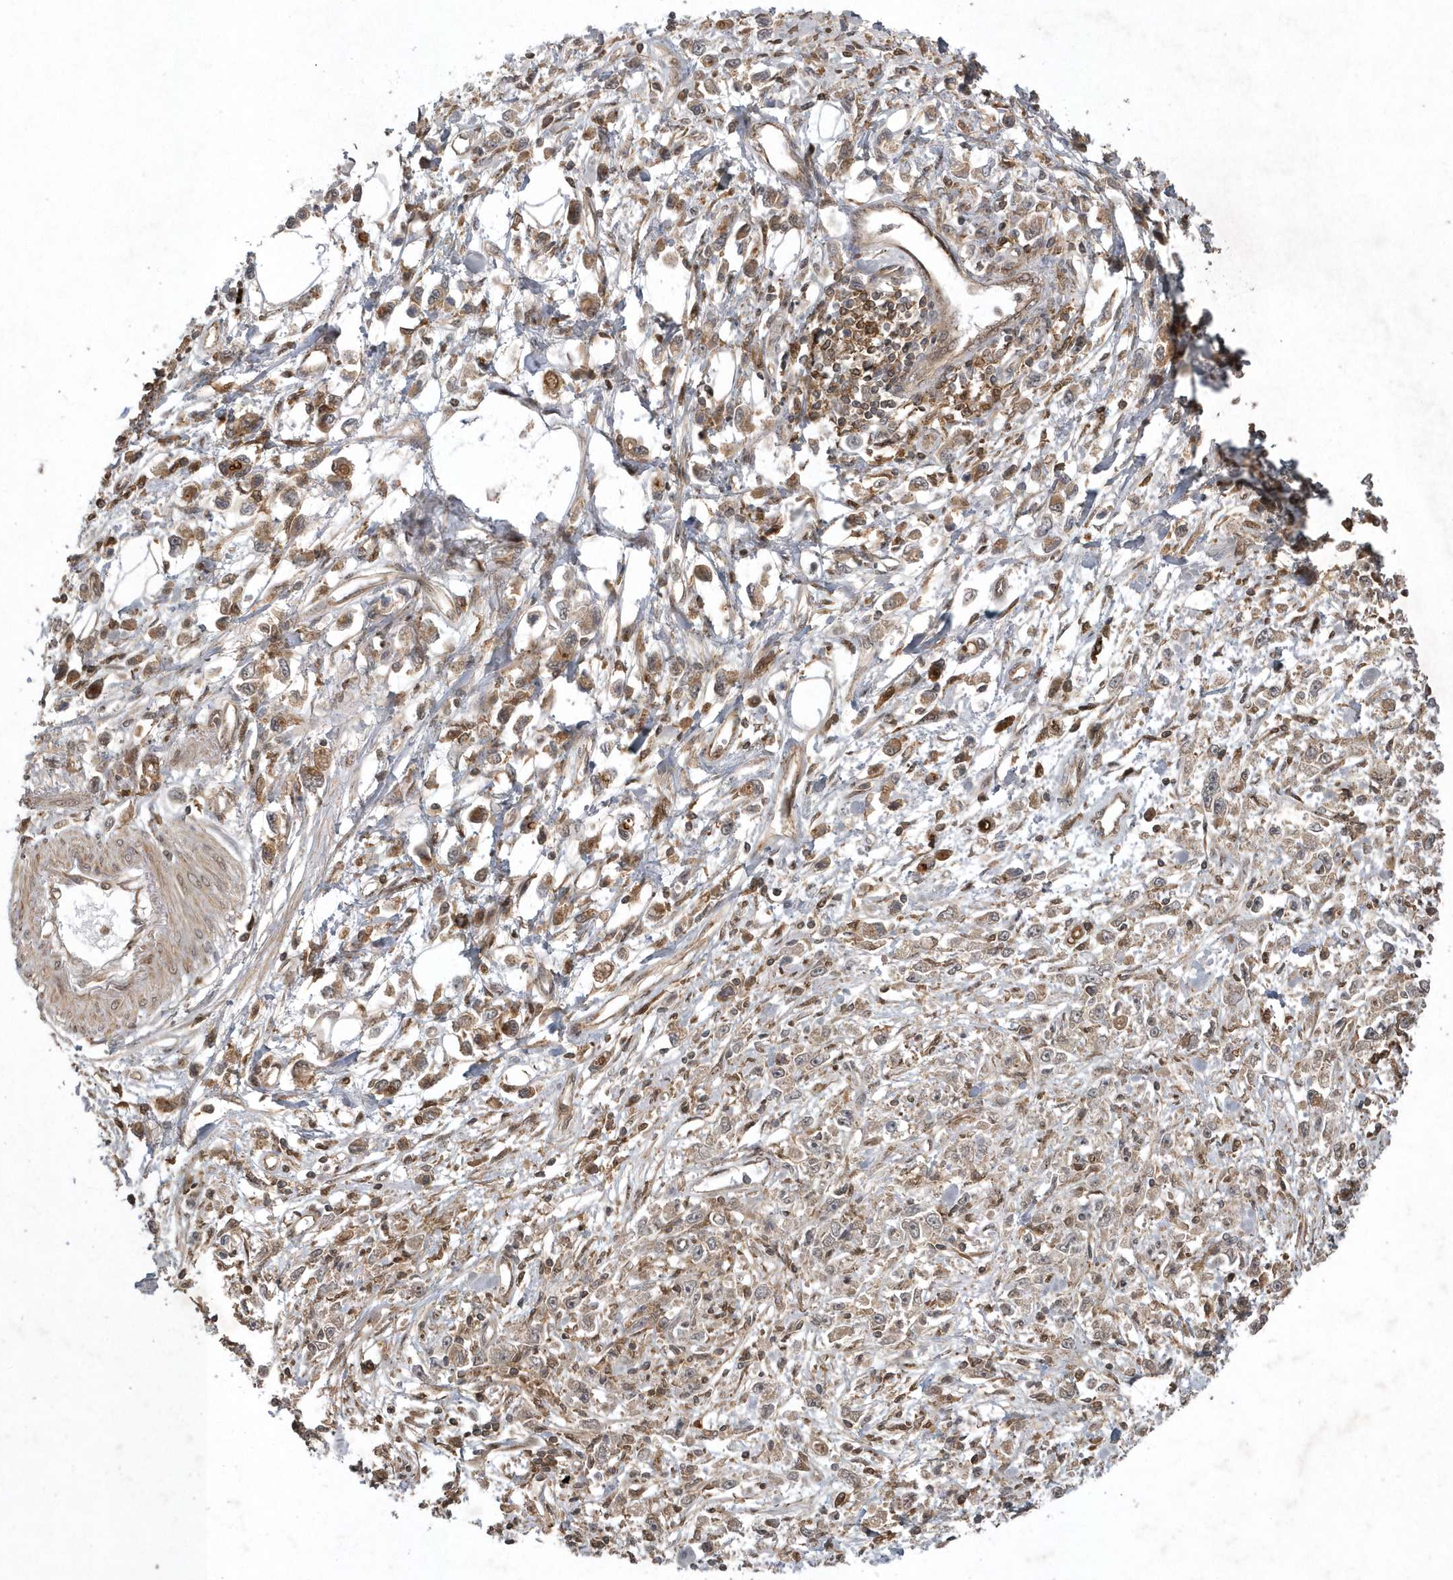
{"staining": {"intensity": "weak", "quantity": ">75%", "location": "cytoplasmic/membranous"}, "tissue": "stomach cancer", "cell_type": "Tumor cells", "image_type": "cancer", "snomed": [{"axis": "morphology", "description": "Adenocarcinoma, NOS"}, {"axis": "topography", "description": "Stomach"}], "caption": "Weak cytoplasmic/membranous positivity for a protein is present in about >75% of tumor cells of adenocarcinoma (stomach) using immunohistochemistry (IHC).", "gene": "LACC1", "patient": {"sex": "female", "age": 59}}